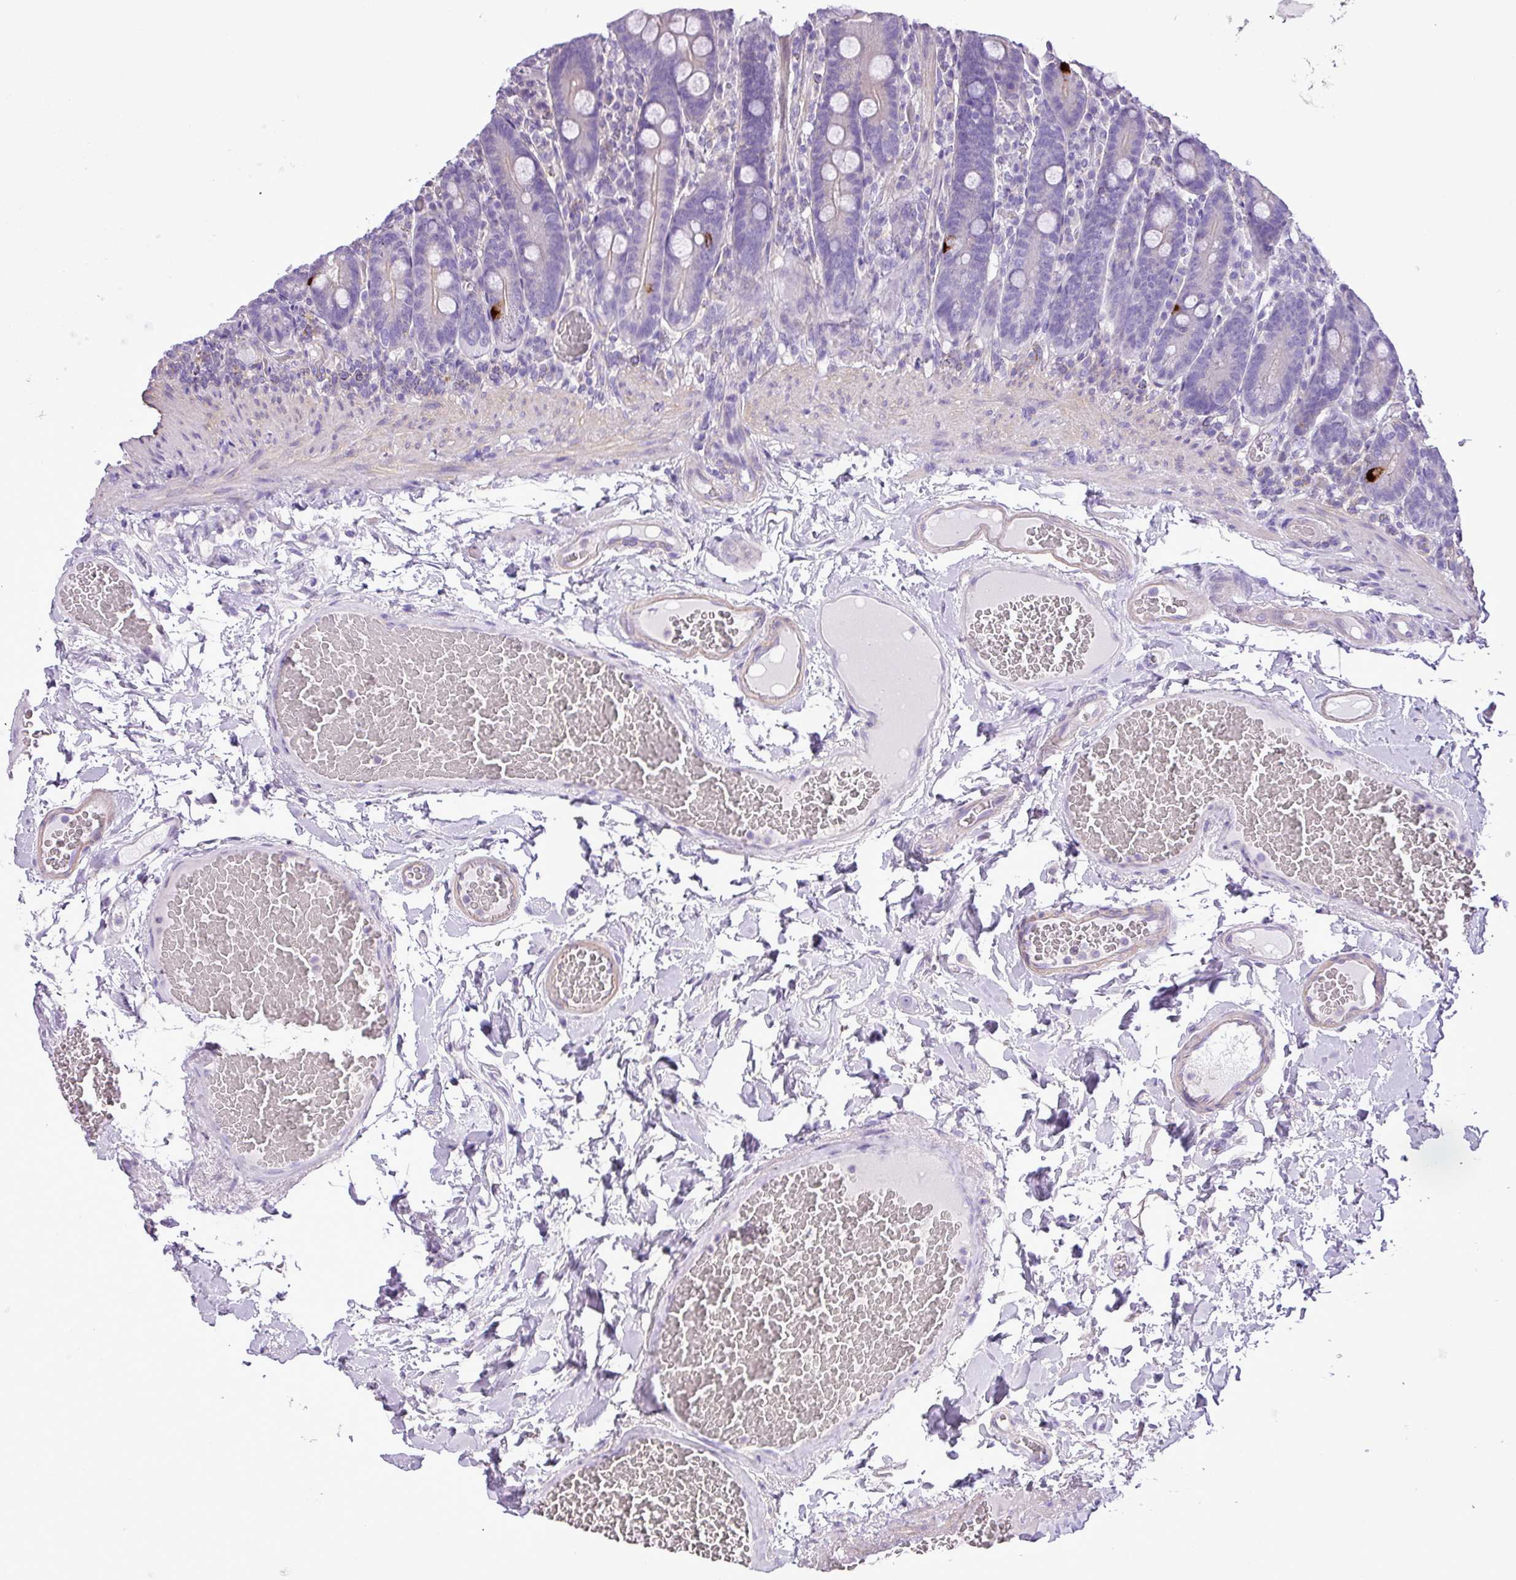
{"staining": {"intensity": "strong", "quantity": "<25%", "location": "cytoplasmic/membranous"}, "tissue": "duodenum", "cell_type": "Glandular cells", "image_type": "normal", "snomed": [{"axis": "morphology", "description": "Normal tissue, NOS"}, {"axis": "topography", "description": "Duodenum"}], "caption": "High-power microscopy captured an immunohistochemistry (IHC) histopathology image of benign duodenum, revealing strong cytoplasmic/membranous staining in approximately <25% of glandular cells.", "gene": "ZNF334", "patient": {"sex": "female", "age": 62}}